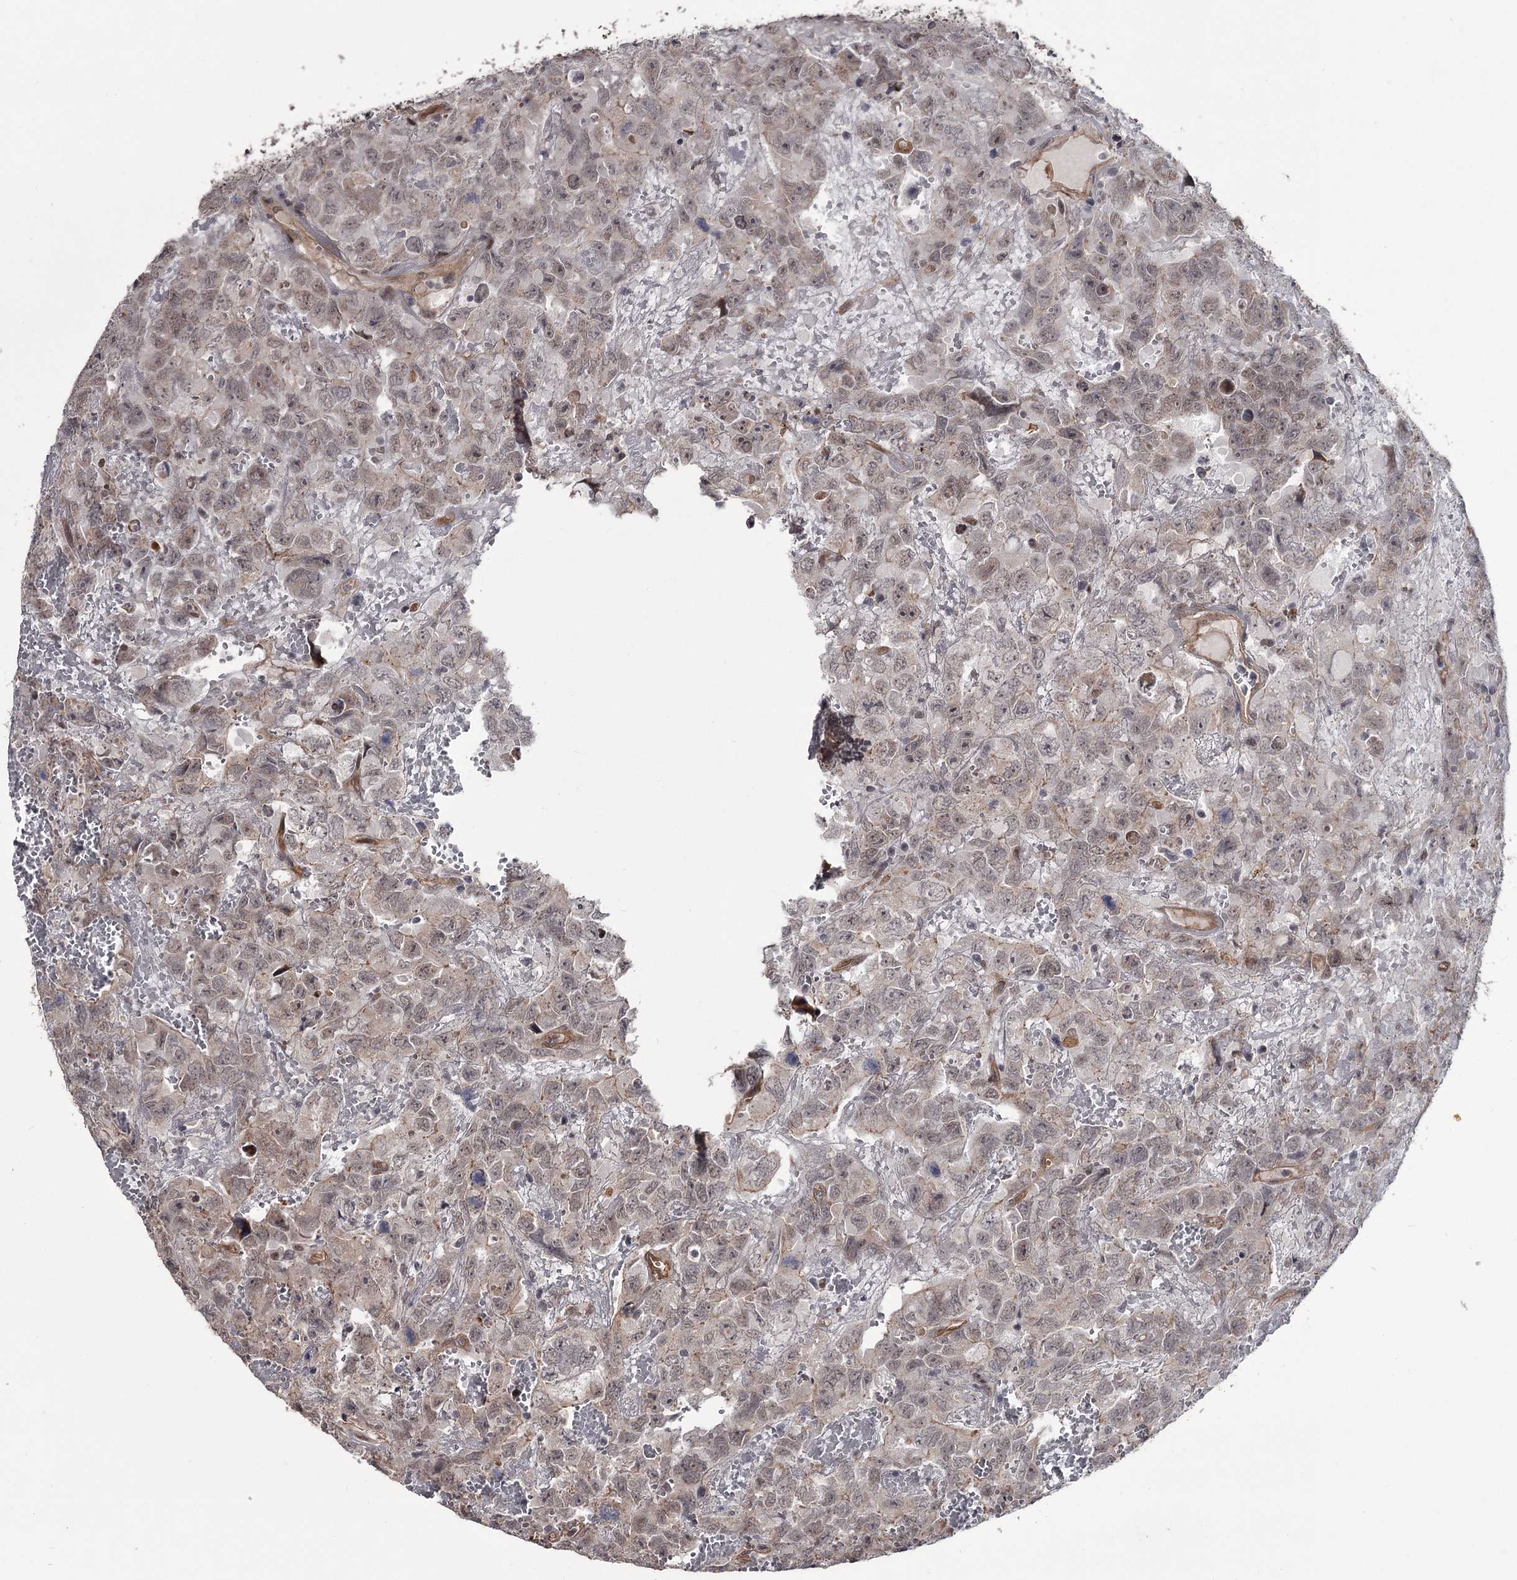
{"staining": {"intensity": "weak", "quantity": ">75%", "location": "nuclear"}, "tissue": "testis cancer", "cell_type": "Tumor cells", "image_type": "cancer", "snomed": [{"axis": "morphology", "description": "Carcinoma, Embryonal, NOS"}, {"axis": "topography", "description": "Testis"}], "caption": "A low amount of weak nuclear expression is seen in approximately >75% of tumor cells in testis cancer (embryonal carcinoma) tissue. Nuclei are stained in blue.", "gene": "CDC42EP2", "patient": {"sex": "male", "age": 45}}